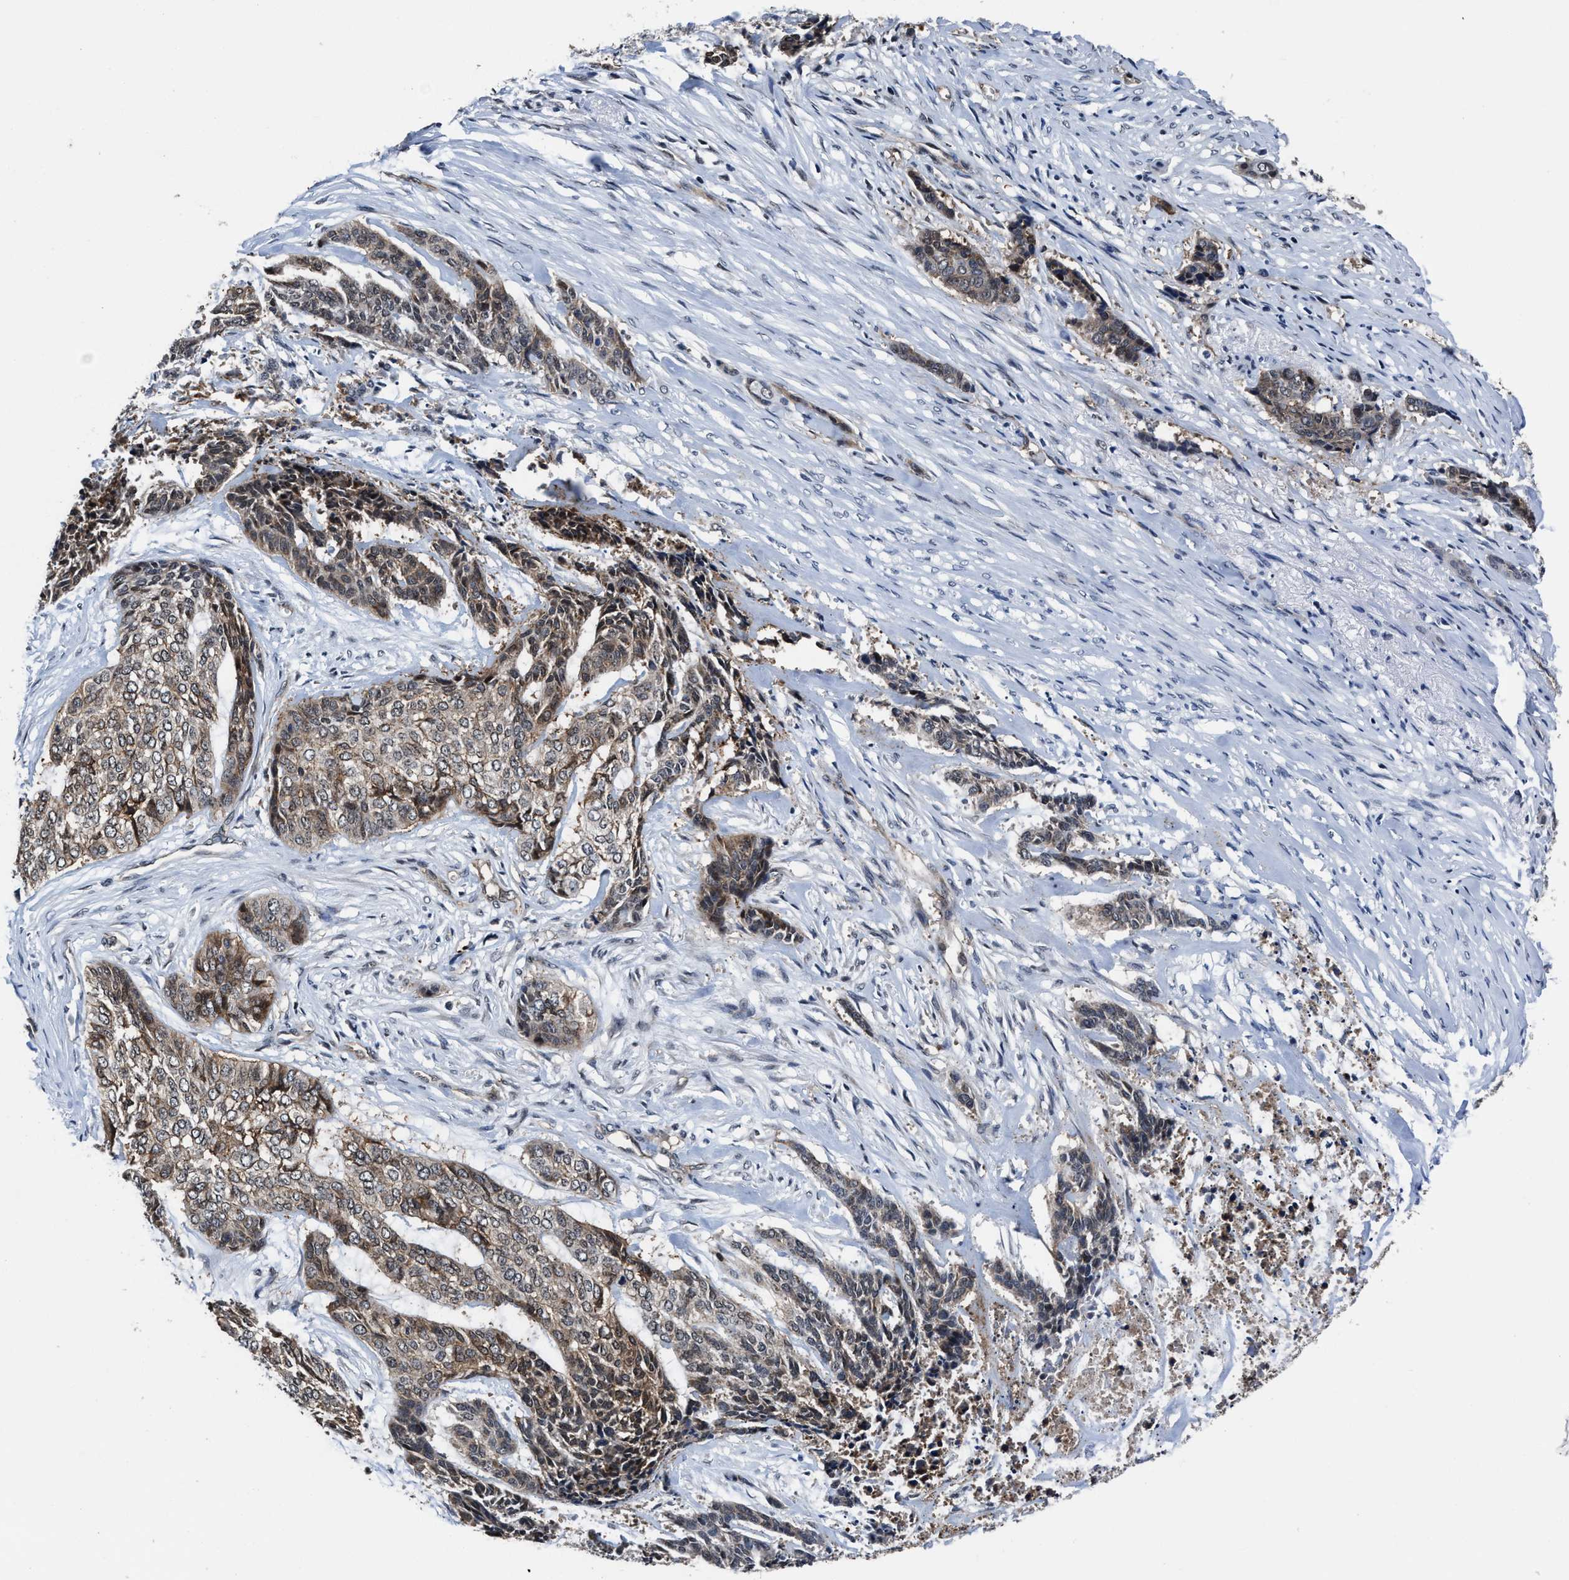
{"staining": {"intensity": "moderate", "quantity": ">75%", "location": "cytoplasmic/membranous"}, "tissue": "skin cancer", "cell_type": "Tumor cells", "image_type": "cancer", "snomed": [{"axis": "morphology", "description": "Basal cell carcinoma"}, {"axis": "topography", "description": "Skin"}], "caption": "The histopathology image exhibits immunohistochemical staining of skin basal cell carcinoma. There is moderate cytoplasmic/membranous positivity is appreciated in approximately >75% of tumor cells. (DAB (3,3'-diaminobenzidine) IHC with brightfield microscopy, high magnification).", "gene": "MARCKSL1", "patient": {"sex": "female", "age": 64}}